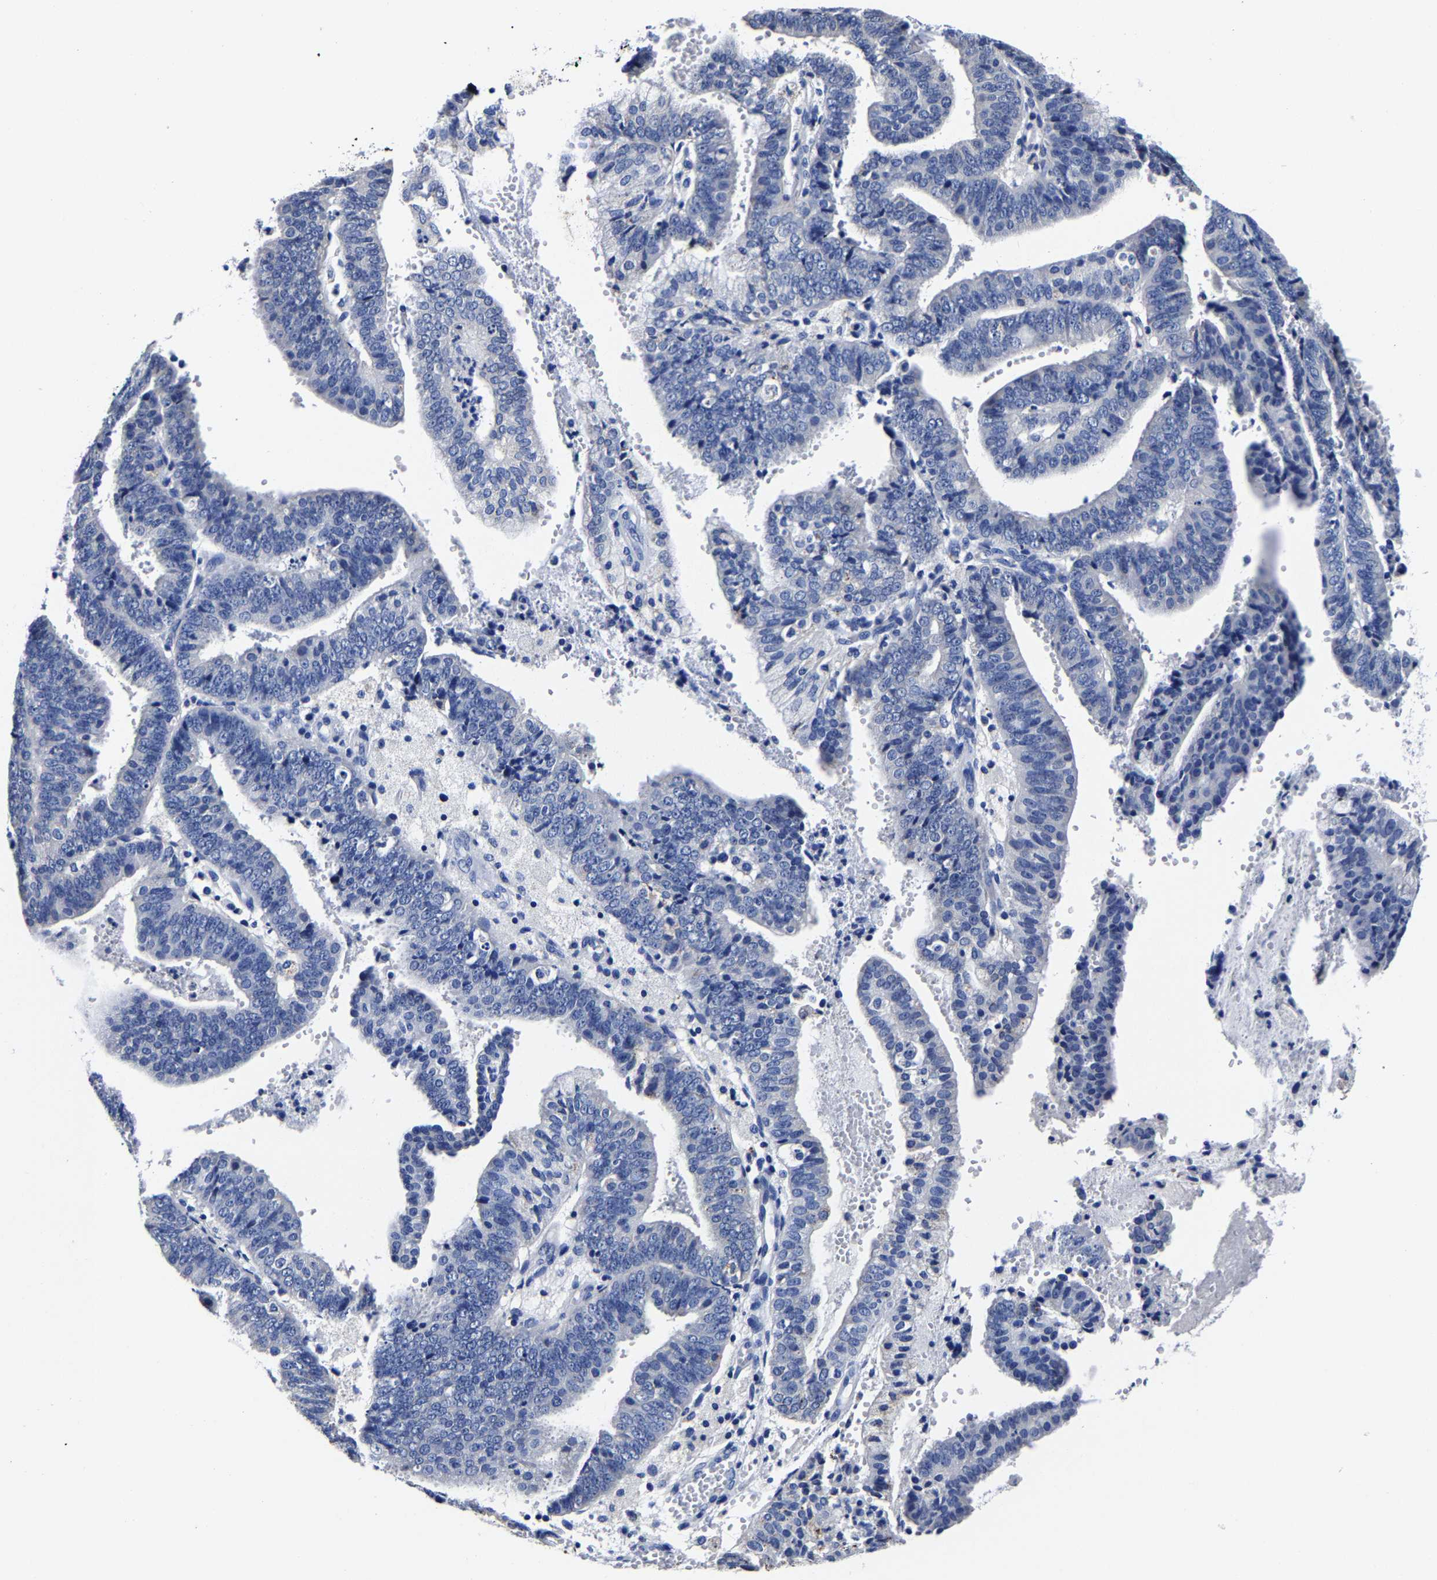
{"staining": {"intensity": "negative", "quantity": "none", "location": "none"}, "tissue": "endometrial cancer", "cell_type": "Tumor cells", "image_type": "cancer", "snomed": [{"axis": "morphology", "description": "Adenocarcinoma, NOS"}, {"axis": "topography", "description": "Endometrium"}], "caption": "Micrograph shows no protein staining in tumor cells of endometrial cancer (adenocarcinoma) tissue. The staining is performed using DAB (3,3'-diaminobenzidine) brown chromogen with nuclei counter-stained in using hematoxylin.", "gene": "CPA2", "patient": {"sex": "female", "age": 63}}